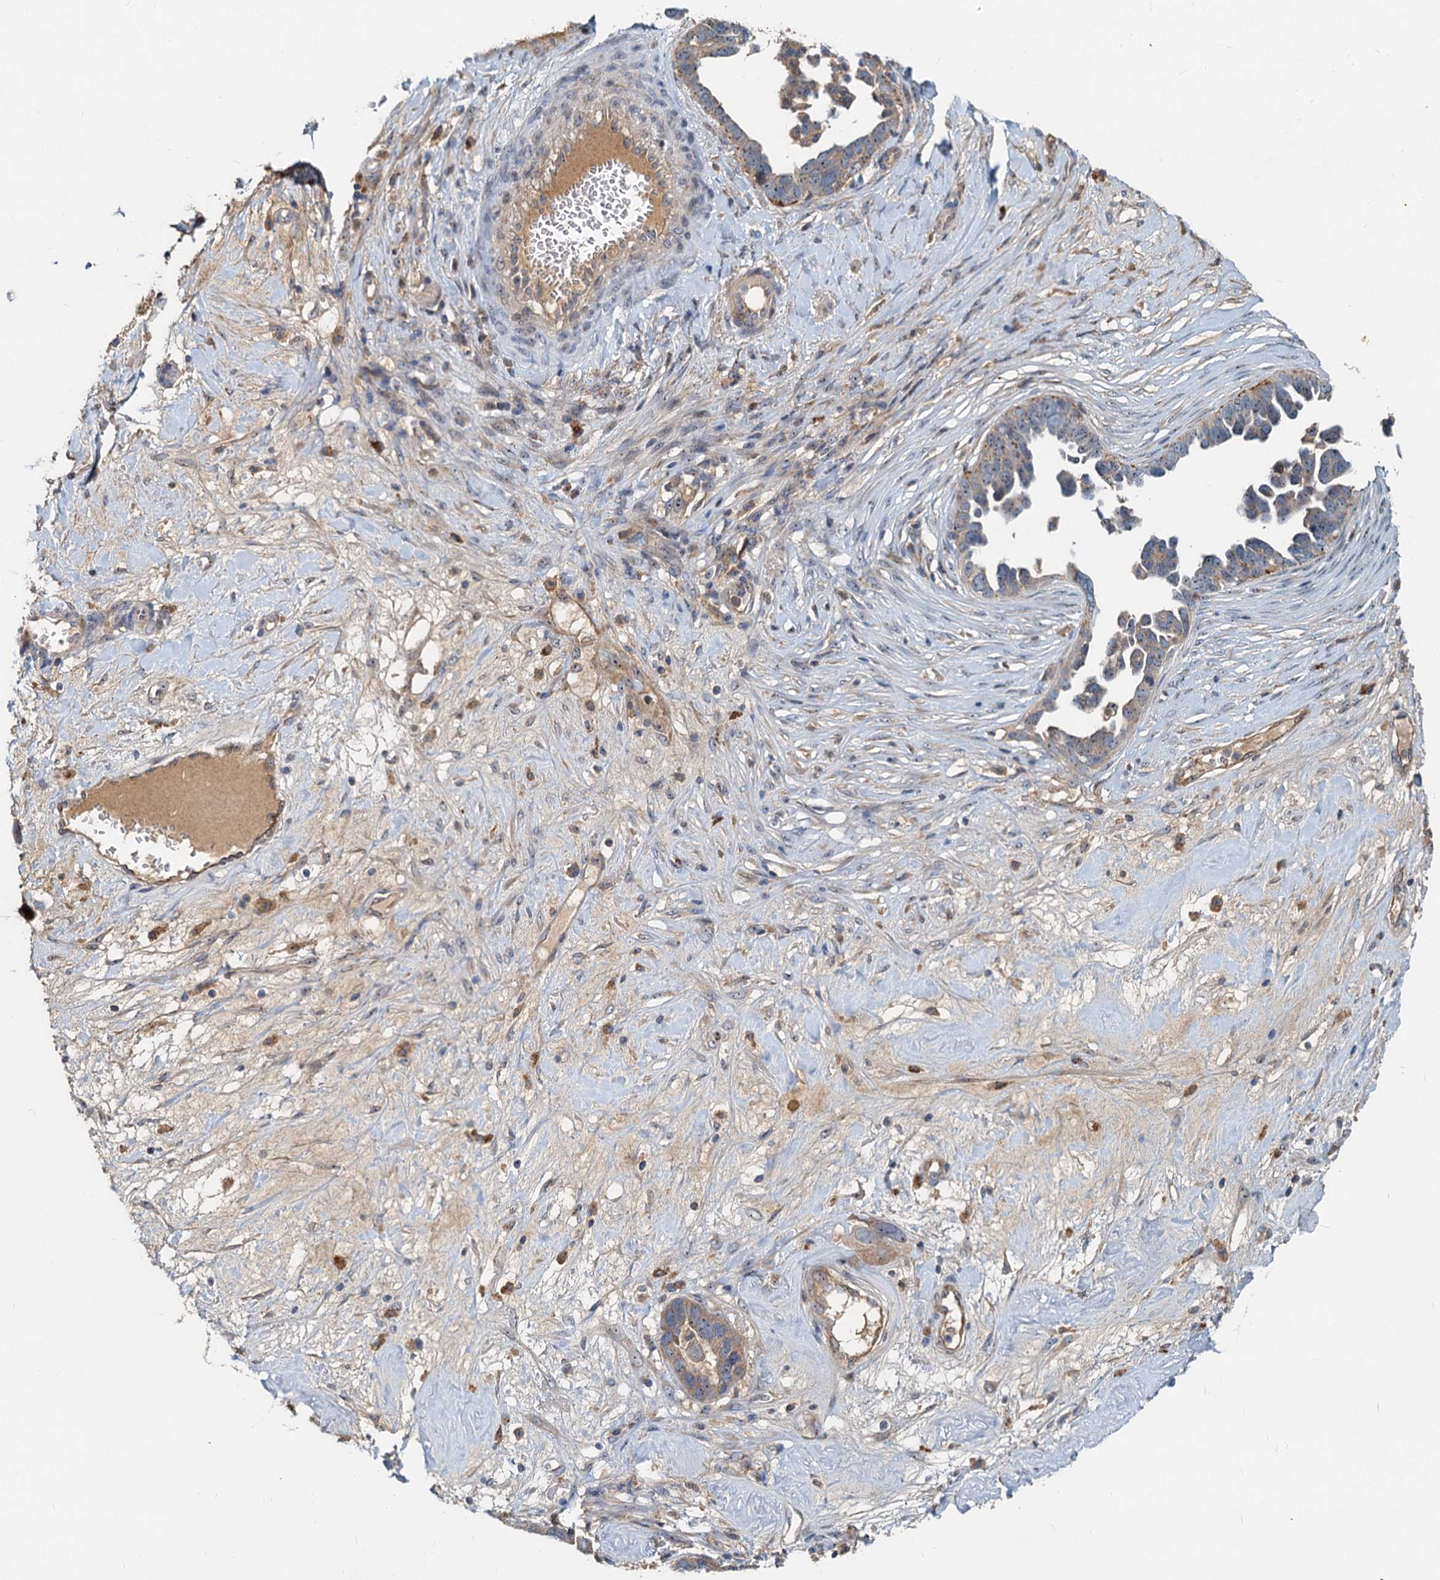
{"staining": {"intensity": "weak", "quantity": "25%-75%", "location": "cytoplasmic/membranous,nuclear"}, "tissue": "ovarian cancer", "cell_type": "Tumor cells", "image_type": "cancer", "snomed": [{"axis": "morphology", "description": "Cystadenocarcinoma, serous, NOS"}, {"axis": "topography", "description": "Ovary"}], "caption": "Human serous cystadenocarcinoma (ovarian) stained with a protein marker reveals weak staining in tumor cells.", "gene": "RGS7BP", "patient": {"sex": "female", "age": 54}}